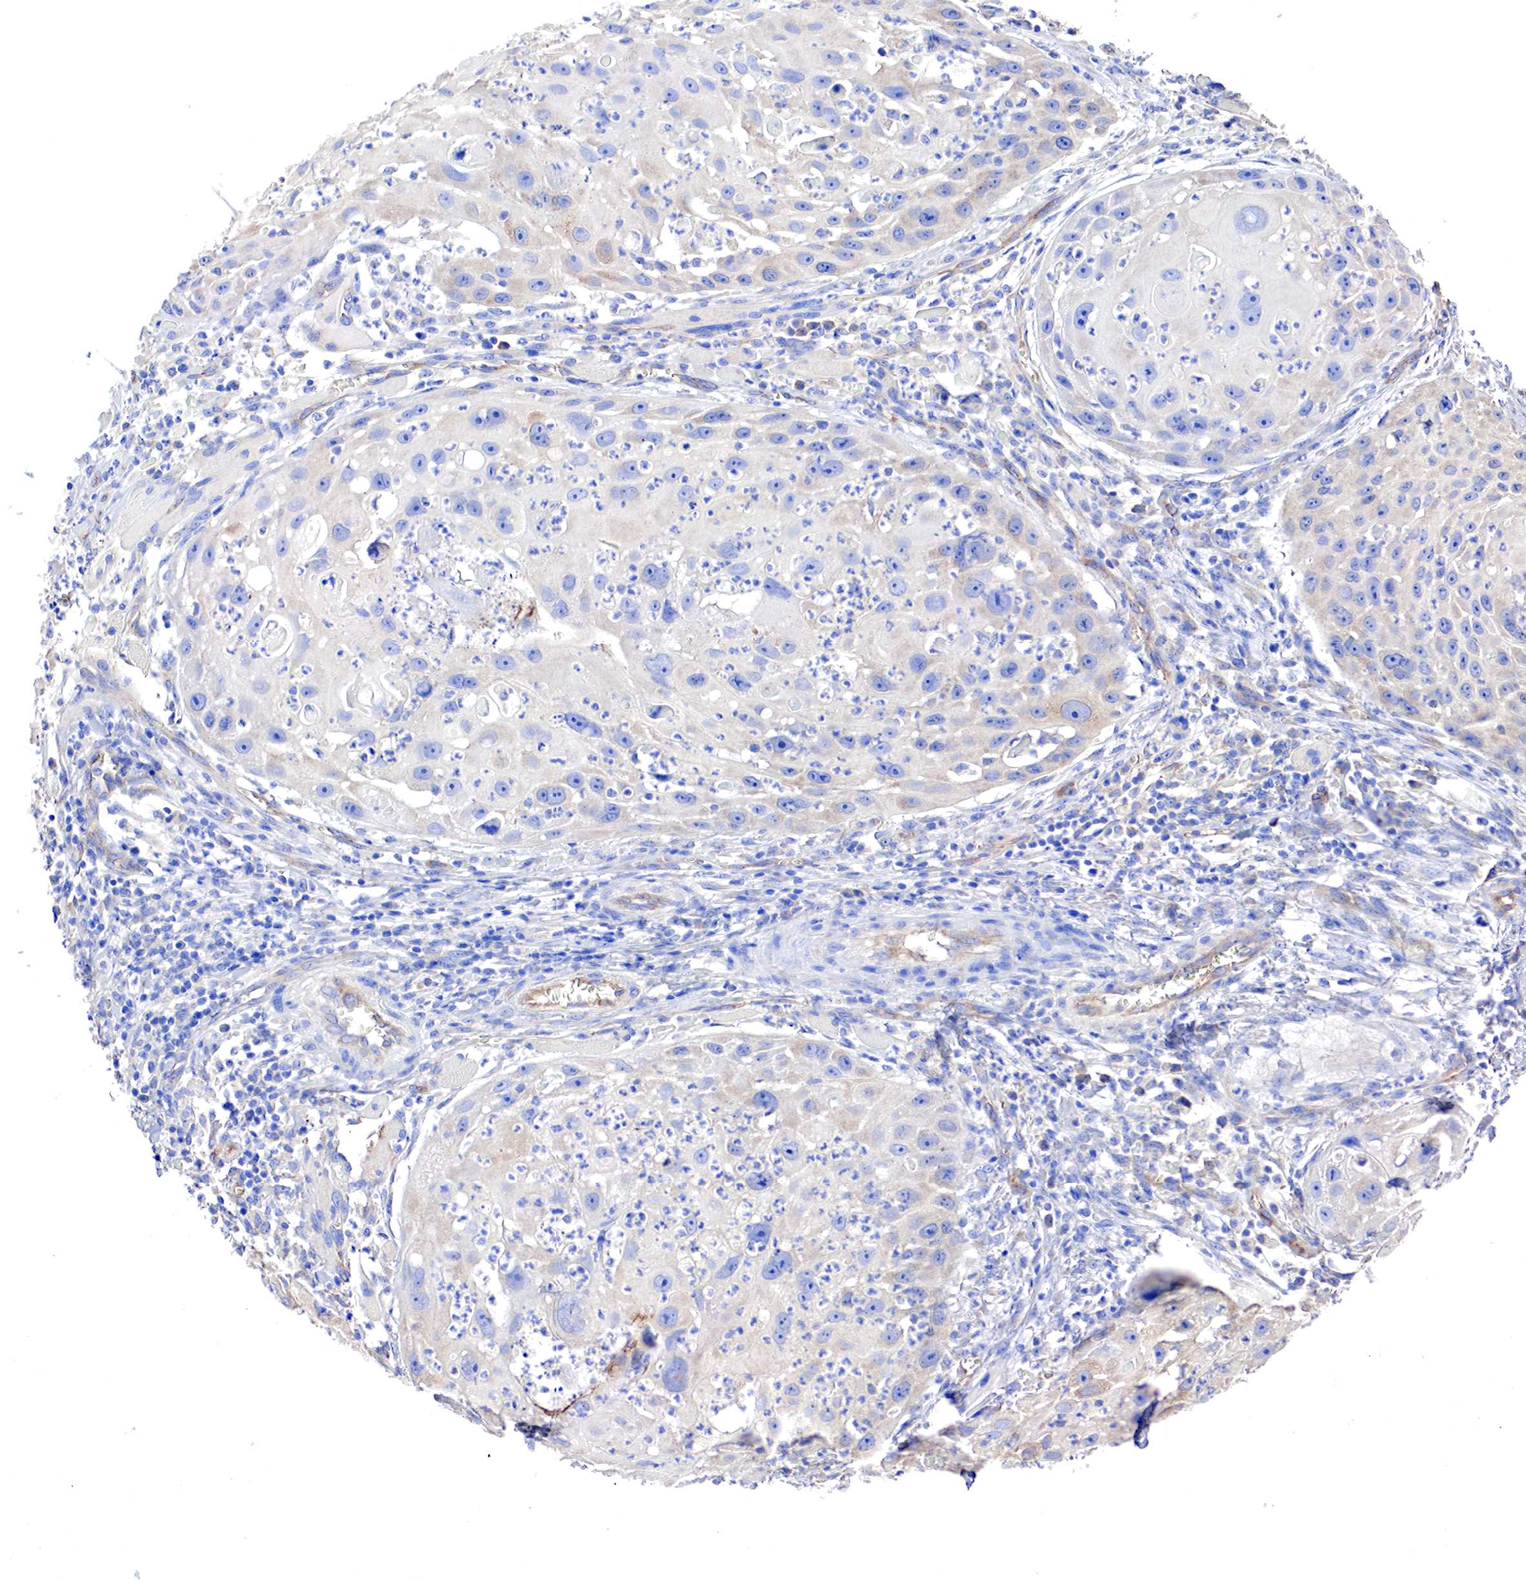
{"staining": {"intensity": "weak", "quantity": "25%-75%", "location": "cytoplasmic/membranous"}, "tissue": "head and neck cancer", "cell_type": "Tumor cells", "image_type": "cancer", "snomed": [{"axis": "morphology", "description": "Squamous cell carcinoma, NOS"}, {"axis": "topography", "description": "Head-Neck"}], "caption": "Immunohistochemistry (IHC) staining of head and neck cancer (squamous cell carcinoma), which demonstrates low levels of weak cytoplasmic/membranous staining in about 25%-75% of tumor cells indicating weak cytoplasmic/membranous protein positivity. The staining was performed using DAB (brown) for protein detection and nuclei were counterstained in hematoxylin (blue).", "gene": "RDX", "patient": {"sex": "male", "age": 64}}